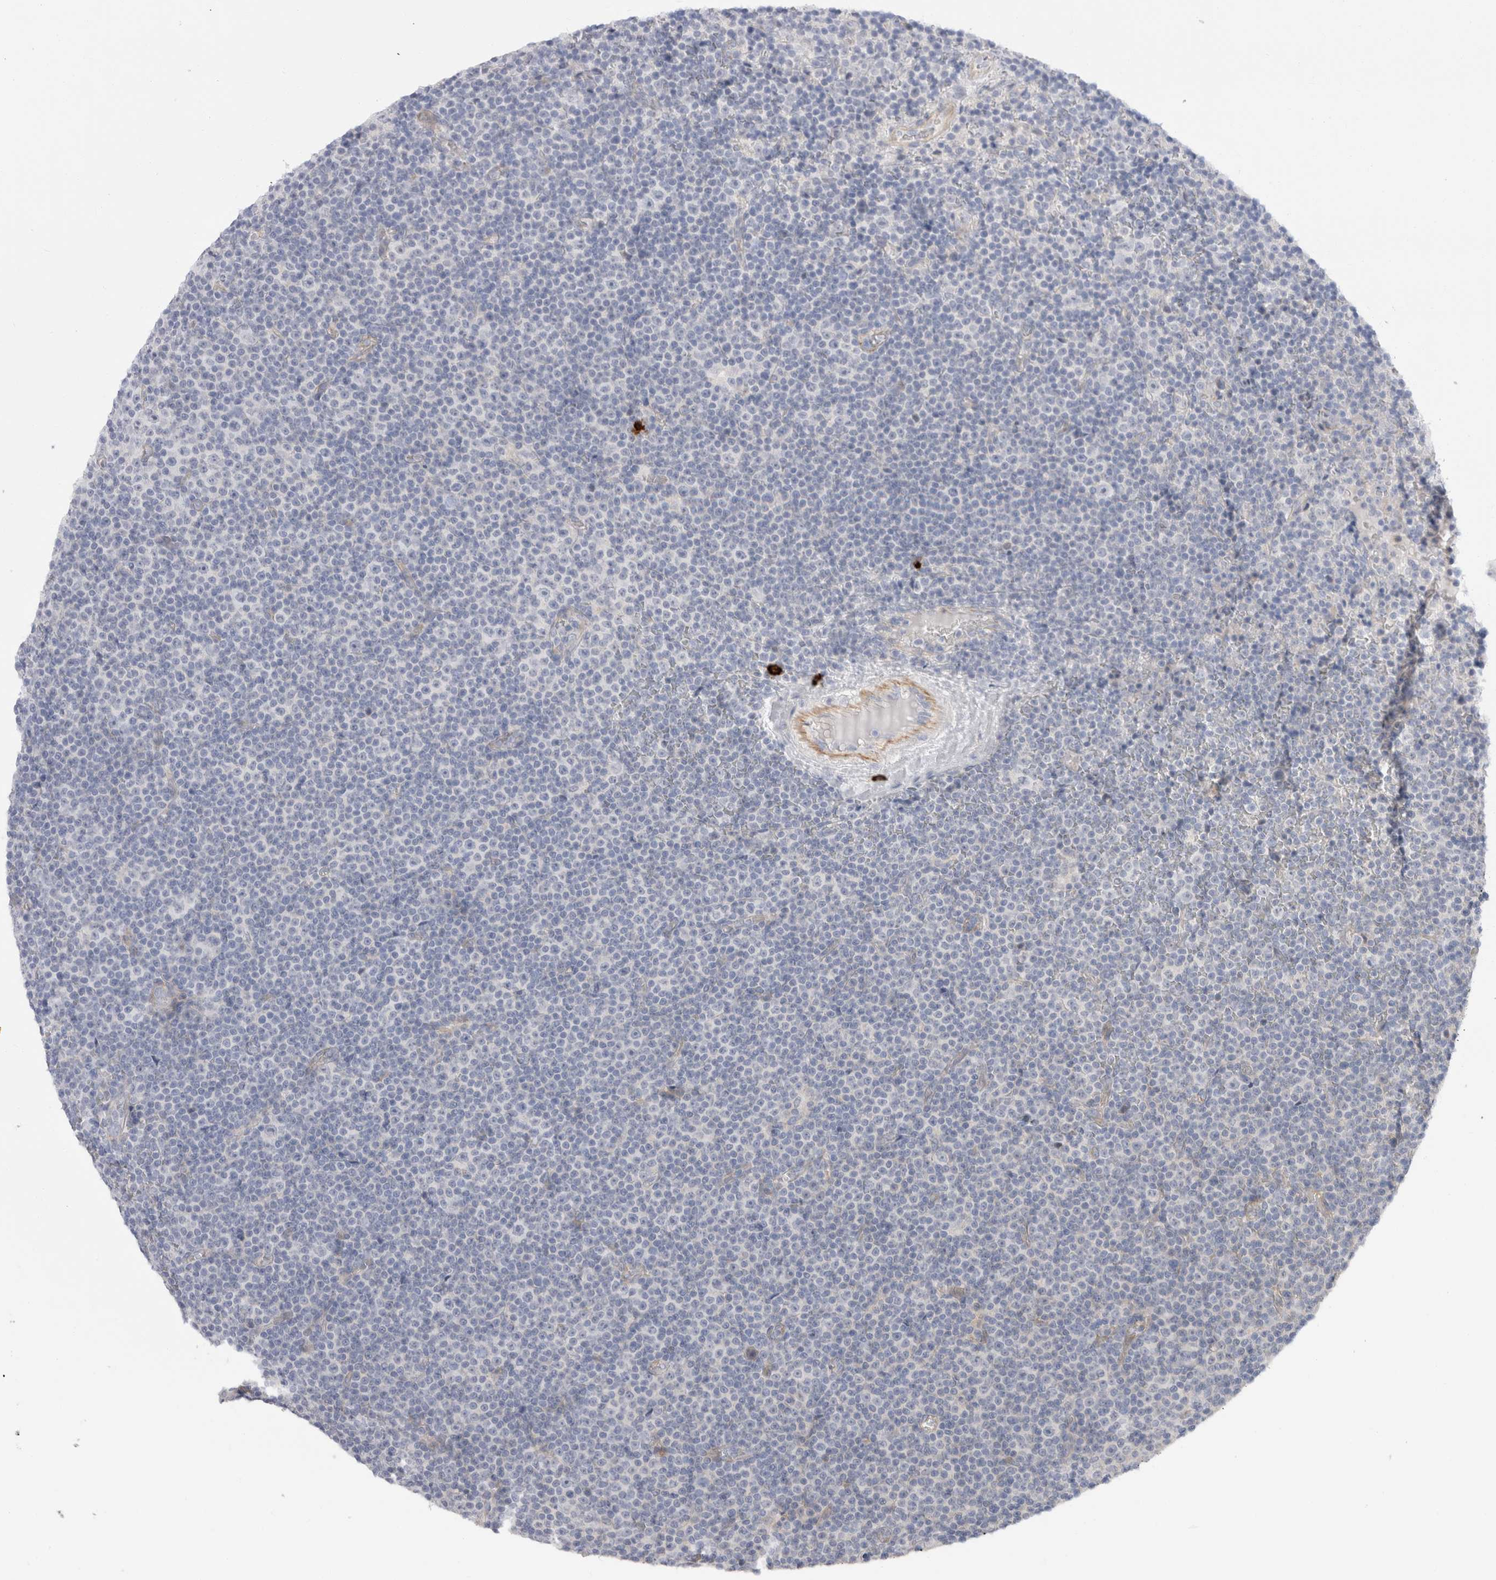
{"staining": {"intensity": "negative", "quantity": "none", "location": "none"}, "tissue": "lymphoma", "cell_type": "Tumor cells", "image_type": "cancer", "snomed": [{"axis": "morphology", "description": "Malignant lymphoma, non-Hodgkin's type, Low grade"}, {"axis": "topography", "description": "Lymph node"}], "caption": "Protein analysis of lymphoma demonstrates no significant staining in tumor cells.", "gene": "SPINK2", "patient": {"sex": "female", "age": 67}}